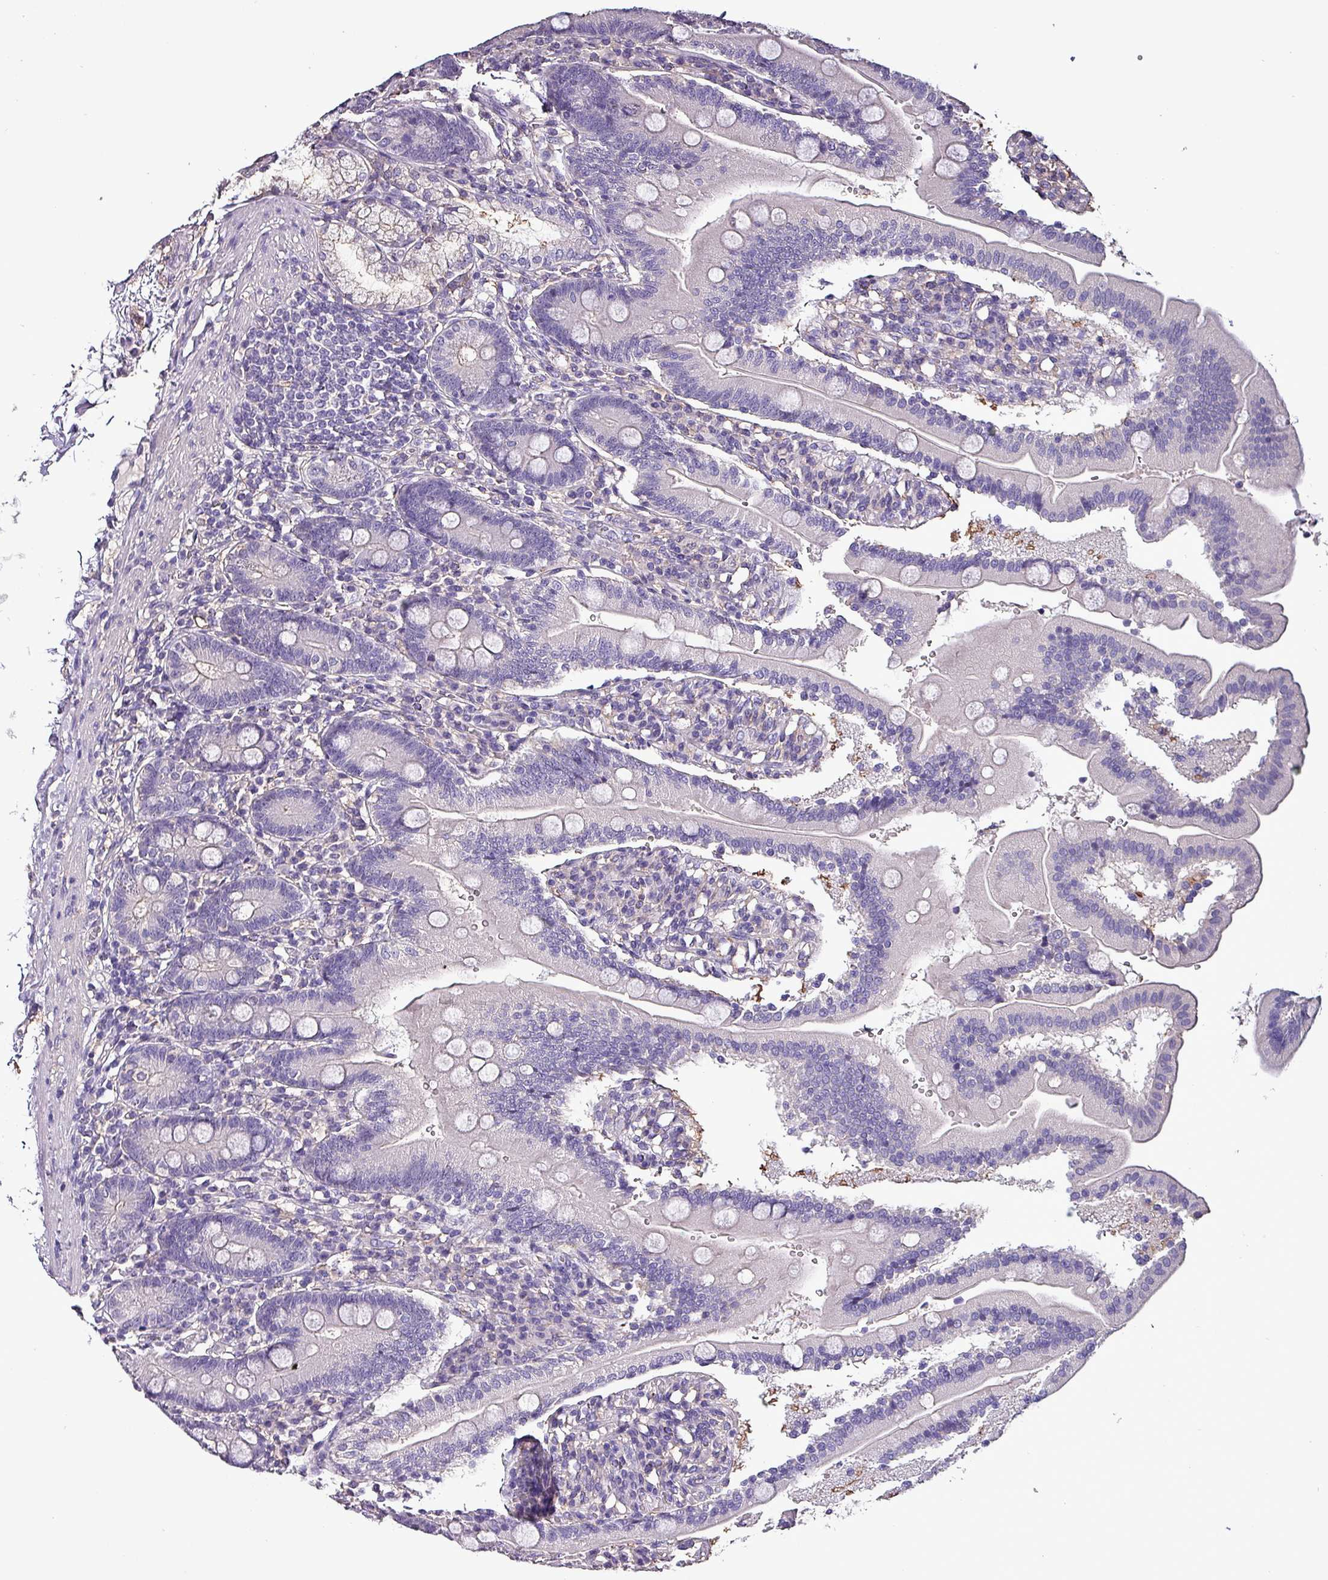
{"staining": {"intensity": "negative", "quantity": "none", "location": "none"}, "tissue": "duodenum", "cell_type": "Glandular cells", "image_type": "normal", "snomed": [{"axis": "morphology", "description": "Normal tissue, NOS"}, {"axis": "topography", "description": "Duodenum"}], "caption": "Photomicrograph shows no significant protein staining in glandular cells of unremarkable duodenum.", "gene": "HTRA4", "patient": {"sex": "female", "age": 67}}